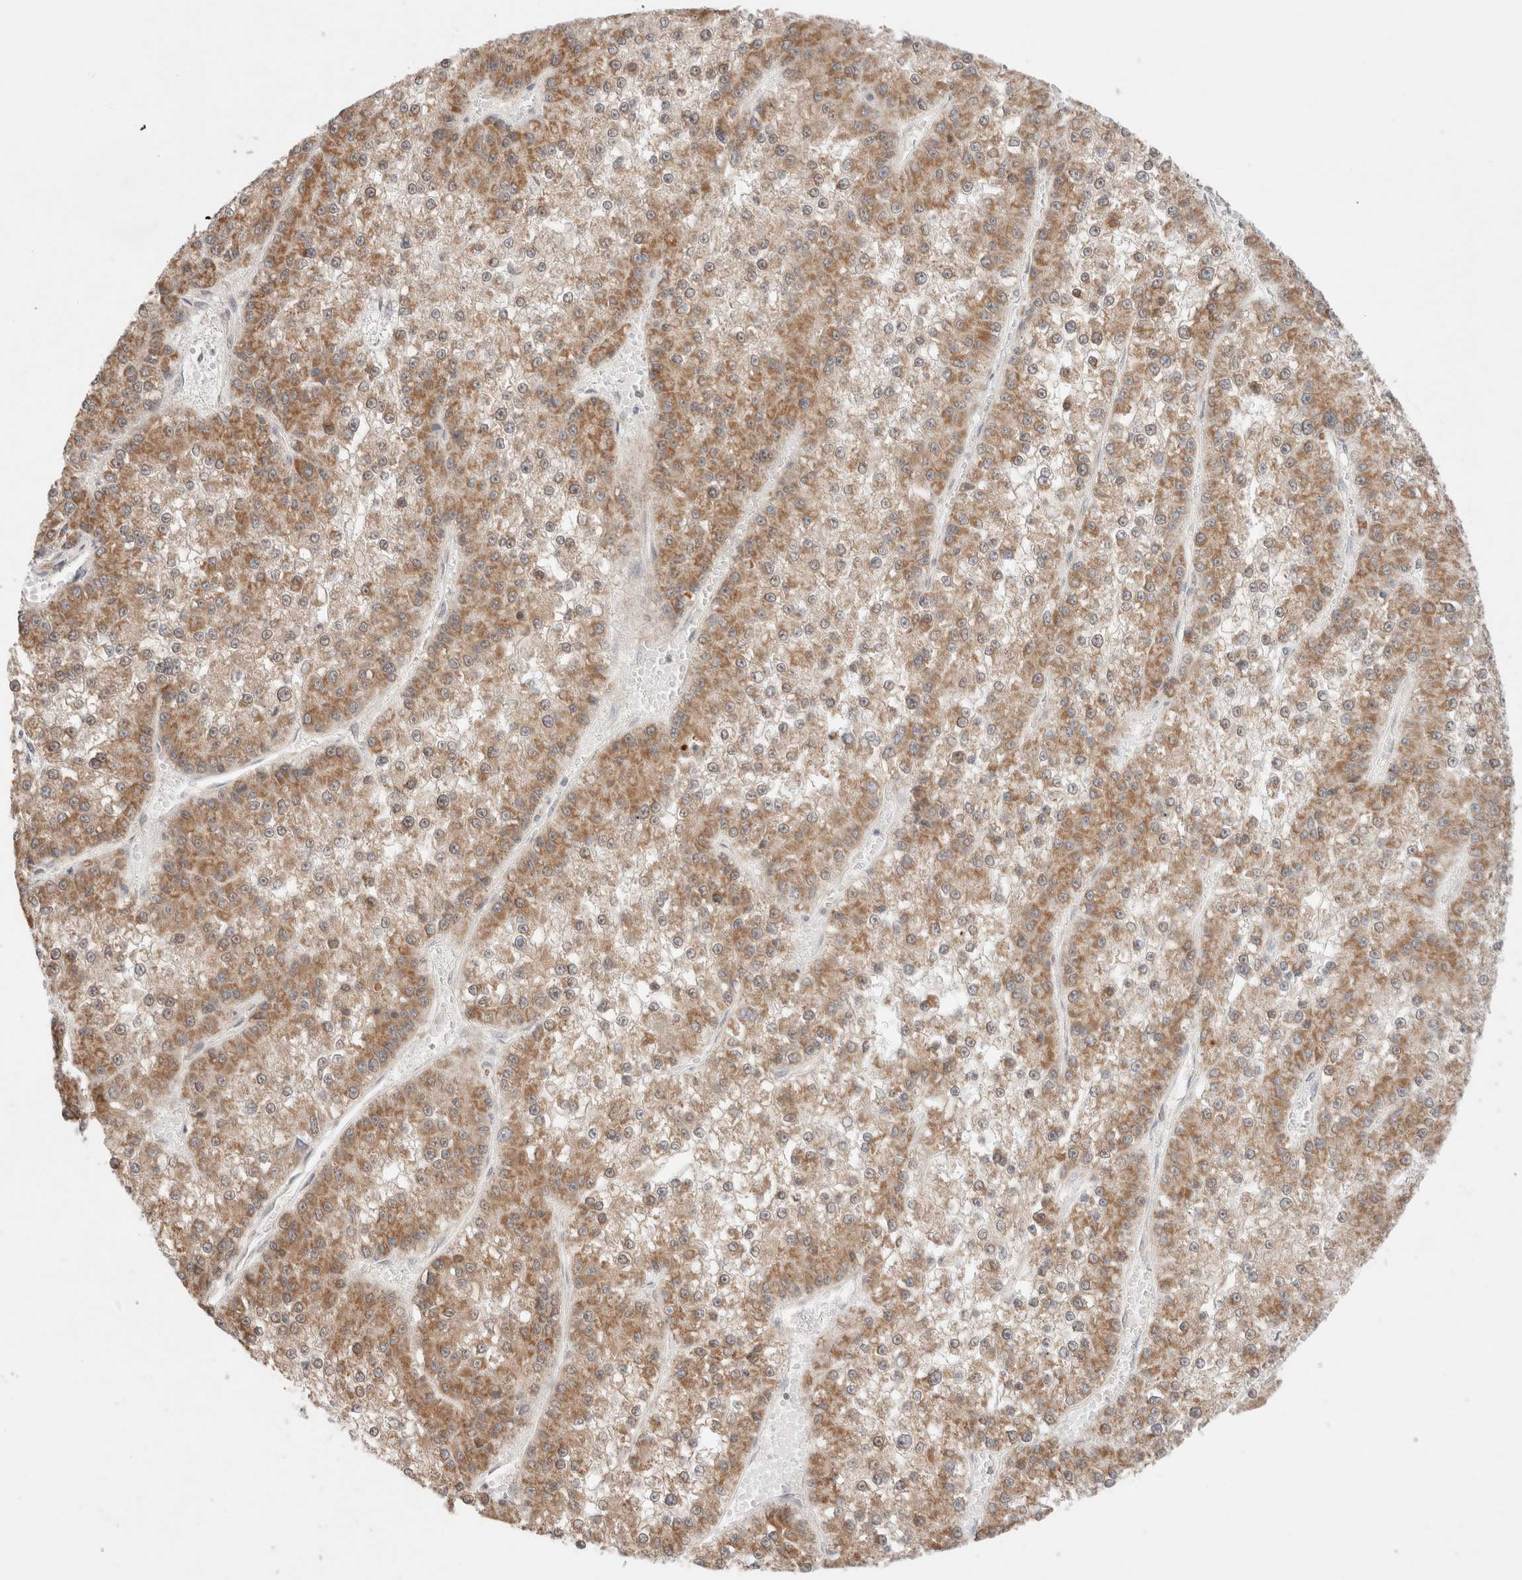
{"staining": {"intensity": "moderate", "quantity": ">75%", "location": "cytoplasmic/membranous"}, "tissue": "liver cancer", "cell_type": "Tumor cells", "image_type": "cancer", "snomed": [{"axis": "morphology", "description": "Carcinoma, Hepatocellular, NOS"}, {"axis": "topography", "description": "Liver"}], "caption": "The image reveals a brown stain indicating the presence of a protein in the cytoplasmic/membranous of tumor cells in hepatocellular carcinoma (liver). Using DAB (brown) and hematoxylin (blue) stains, captured at high magnification using brightfield microscopy.", "gene": "ERI3", "patient": {"sex": "female", "age": 73}}